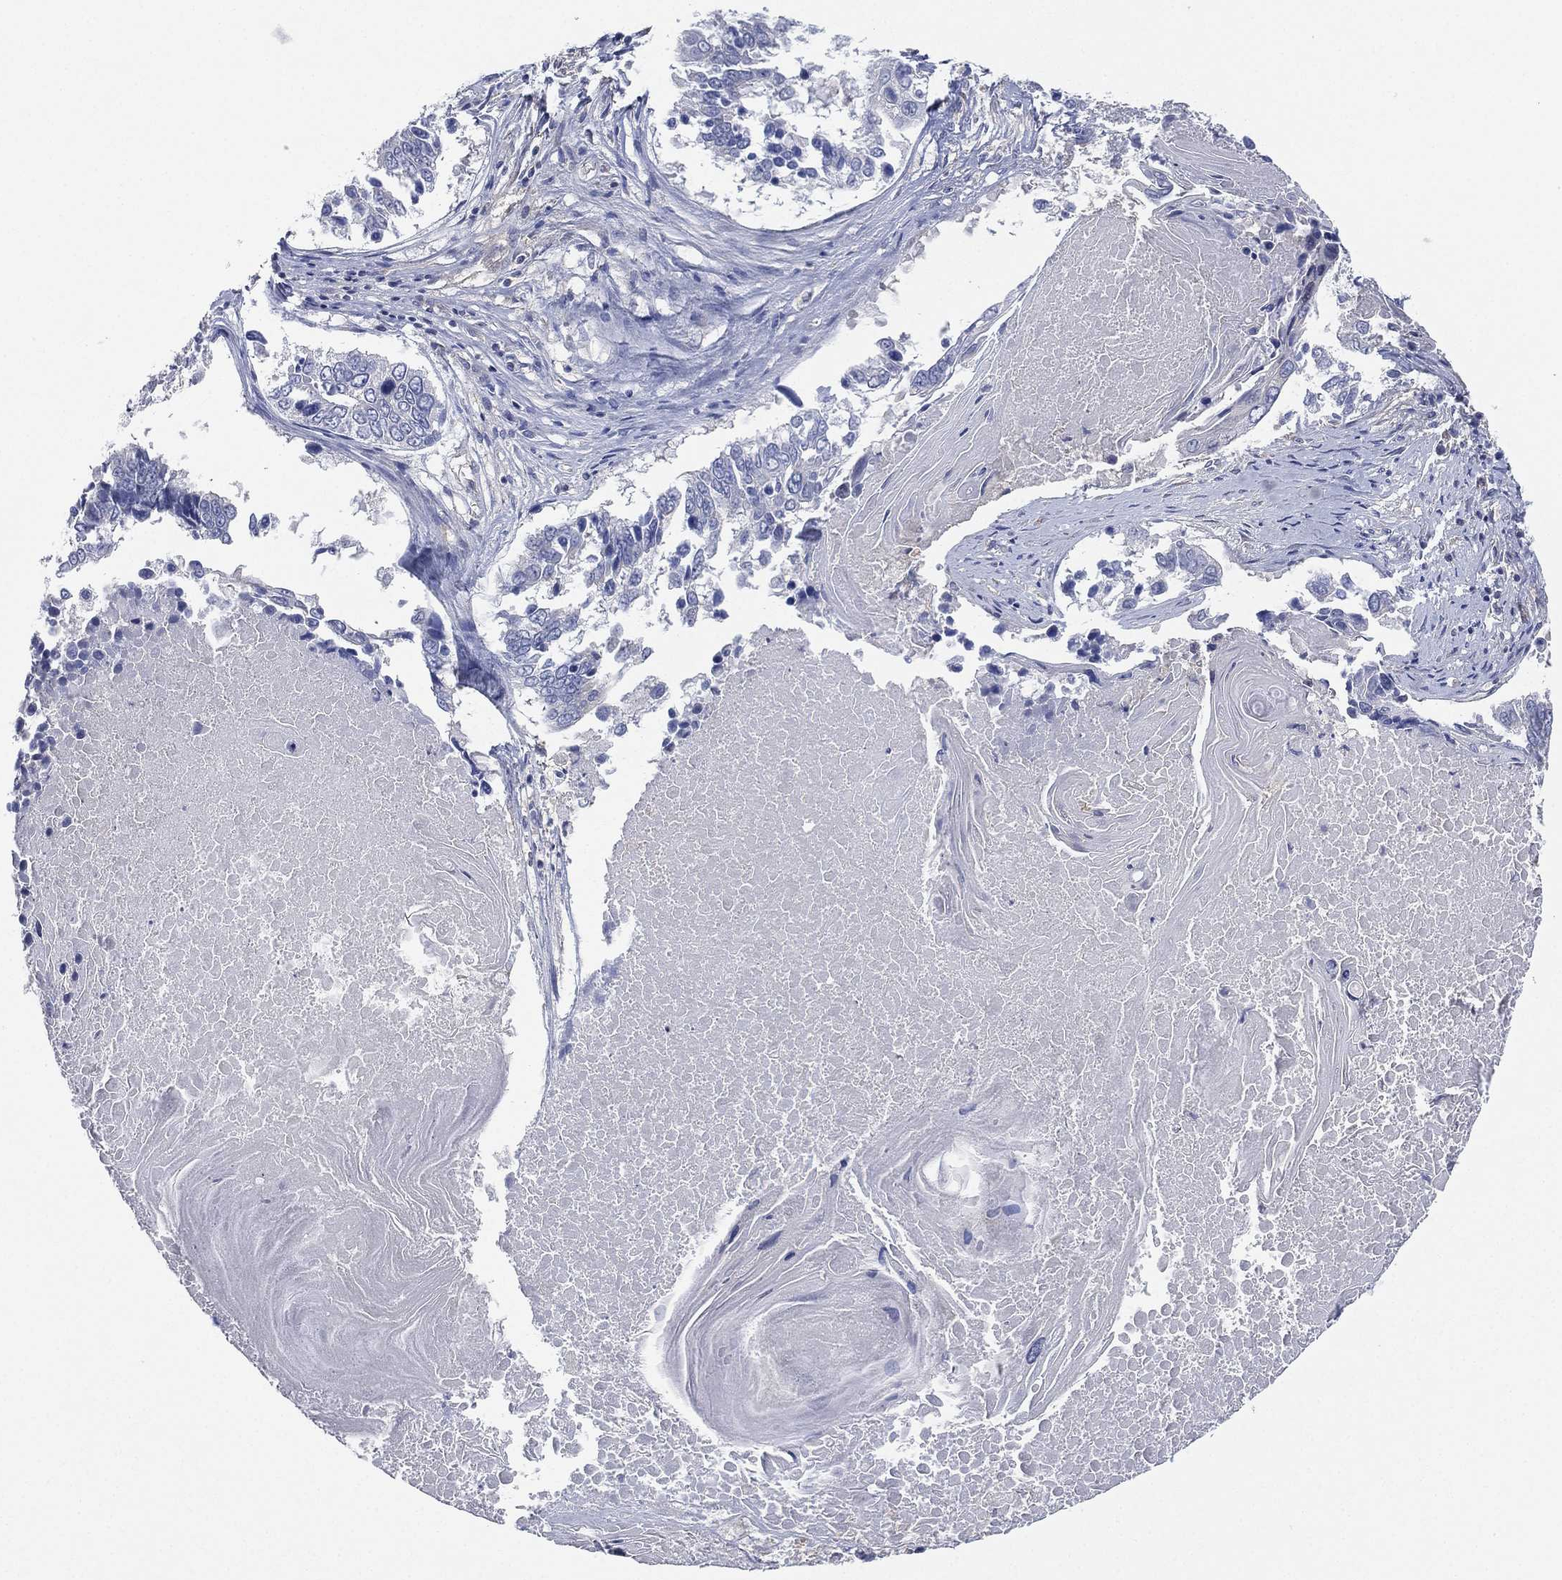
{"staining": {"intensity": "negative", "quantity": "none", "location": "none"}, "tissue": "lung cancer", "cell_type": "Tumor cells", "image_type": "cancer", "snomed": [{"axis": "morphology", "description": "Squamous cell carcinoma, NOS"}, {"axis": "topography", "description": "Lung"}], "caption": "DAB immunohistochemical staining of lung cancer exhibits no significant positivity in tumor cells.", "gene": "ATP8A2", "patient": {"sex": "male", "age": 73}}